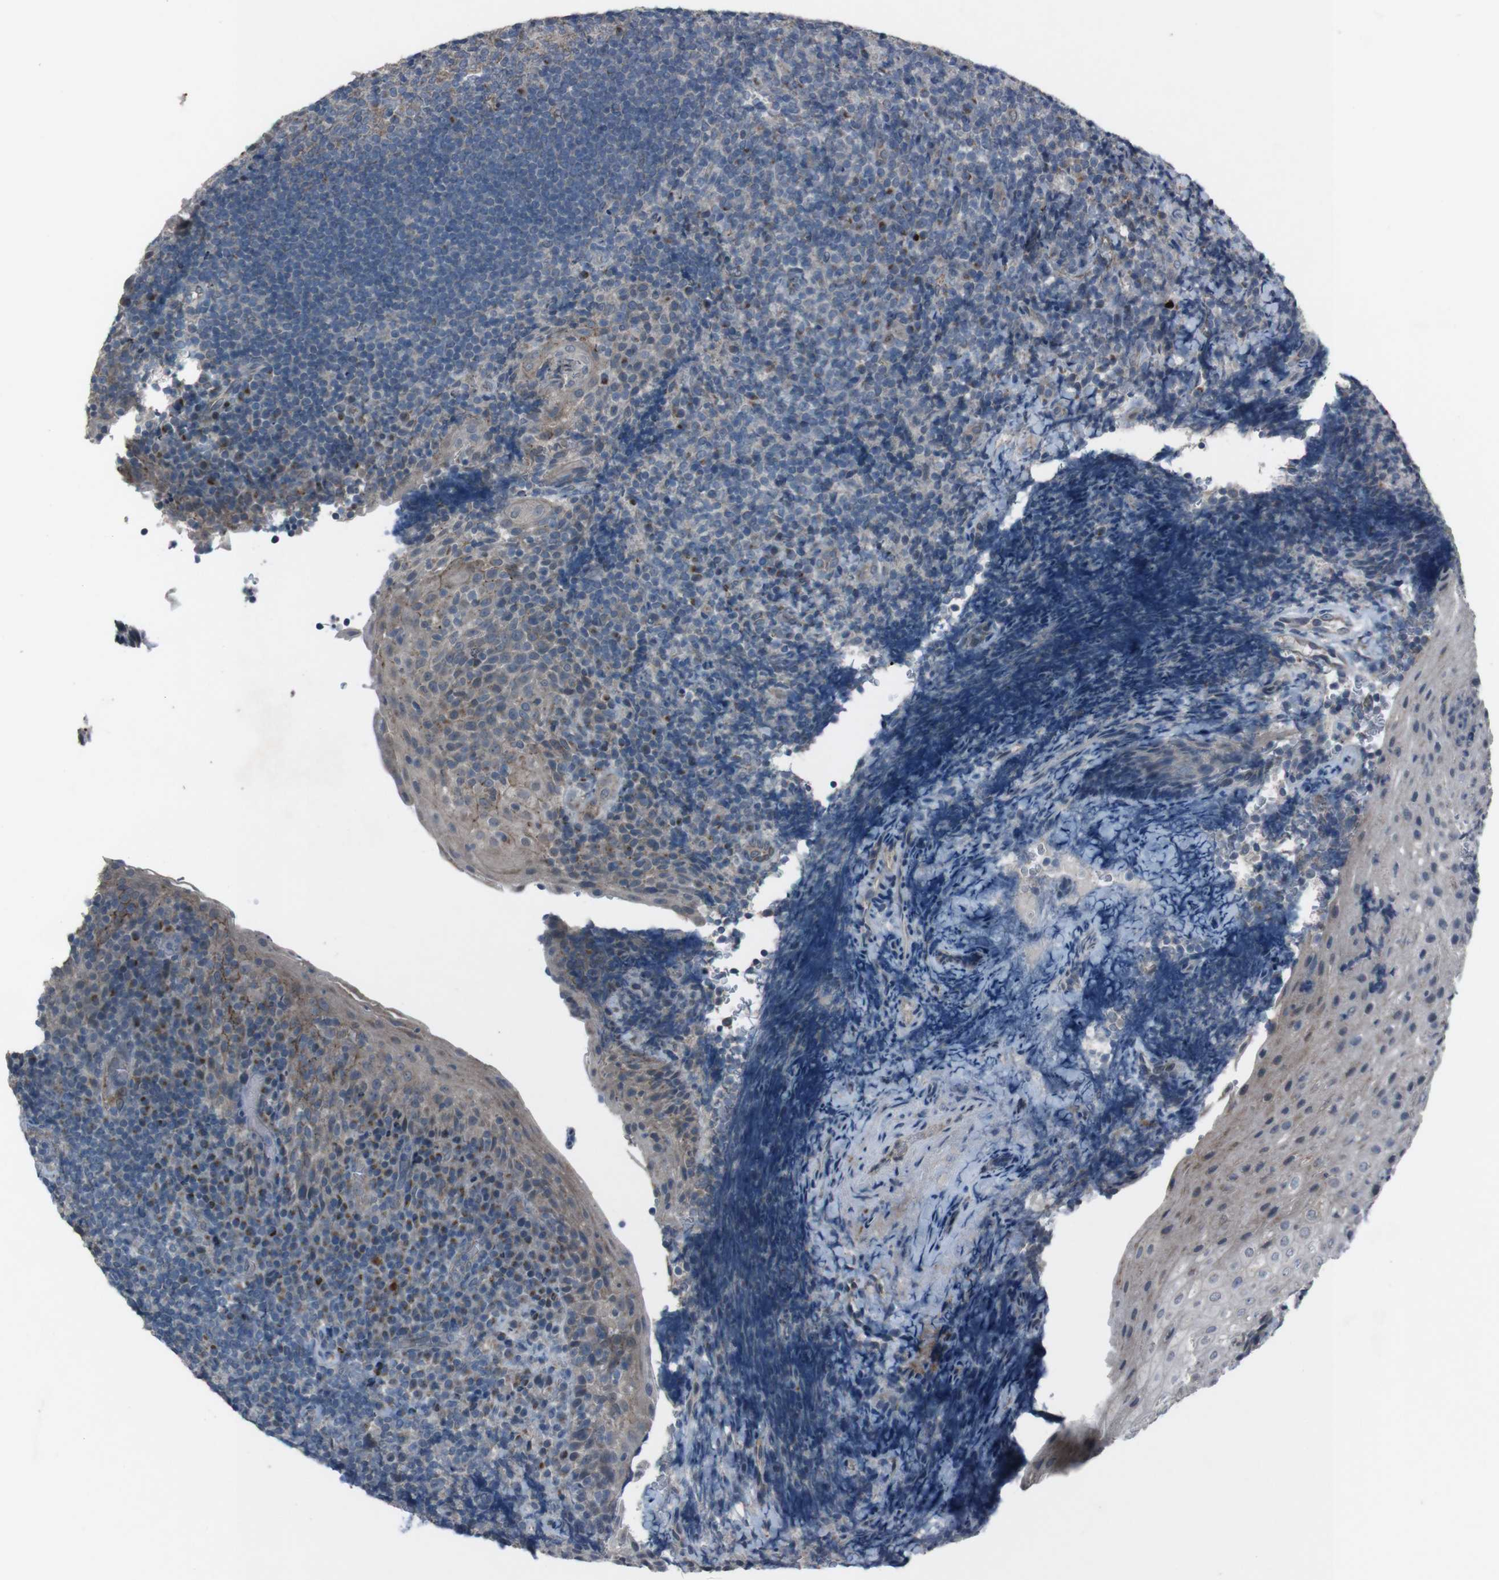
{"staining": {"intensity": "weak", "quantity": "<25%", "location": "cytoplasmic/membranous"}, "tissue": "tonsil", "cell_type": "Germinal center cells", "image_type": "normal", "snomed": [{"axis": "morphology", "description": "Normal tissue, NOS"}, {"axis": "topography", "description": "Tonsil"}], "caption": "Image shows no protein expression in germinal center cells of normal tonsil. Nuclei are stained in blue.", "gene": "EFNA5", "patient": {"sex": "male", "age": 37}}